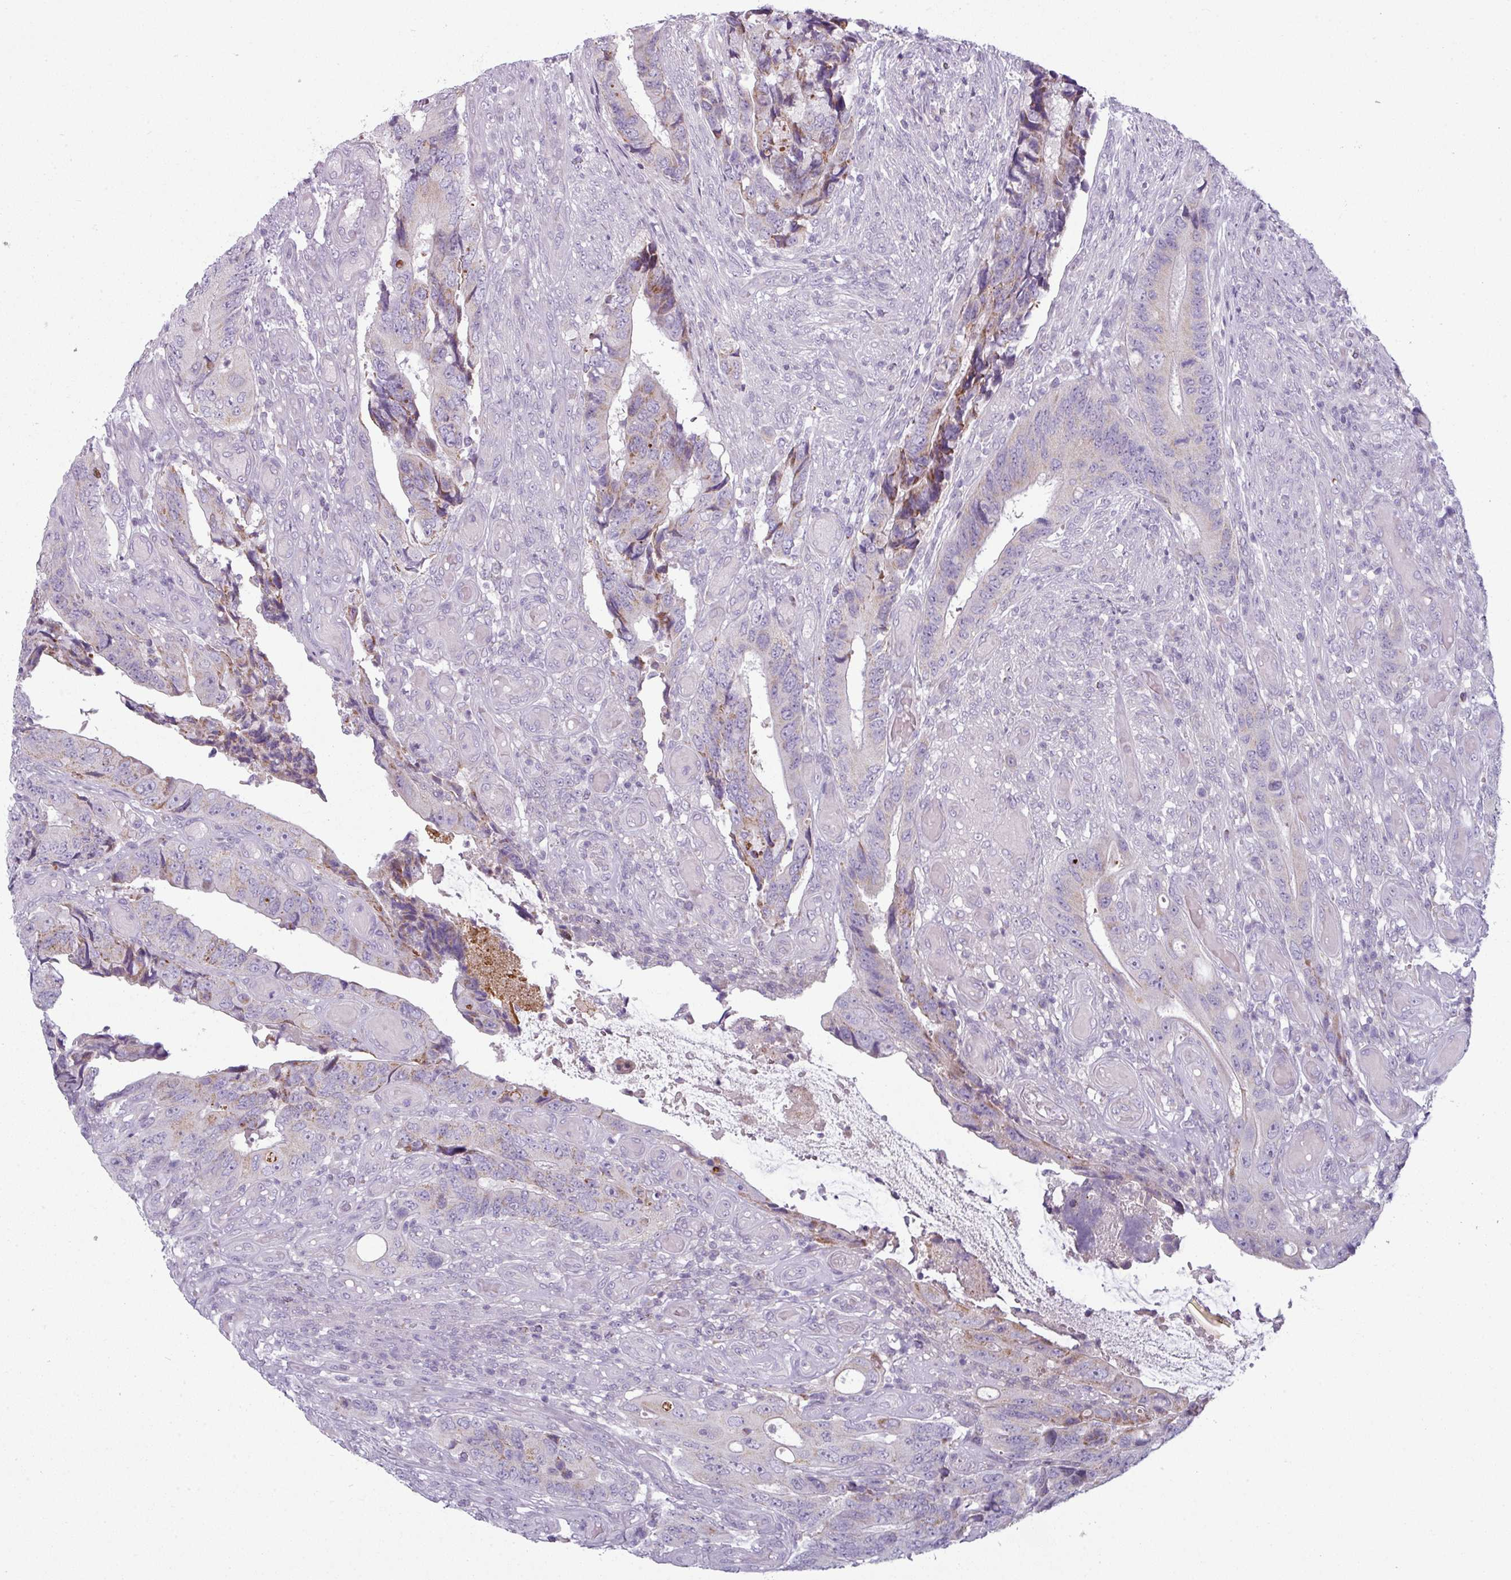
{"staining": {"intensity": "moderate", "quantity": "25%-75%", "location": "cytoplasmic/membranous"}, "tissue": "colorectal cancer", "cell_type": "Tumor cells", "image_type": "cancer", "snomed": [{"axis": "morphology", "description": "Adenocarcinoma, NOS"}, {"axis": "topography", "description": "Colon"}], "caption": "Adenocarcinoma (colorectal) tissue demonstrates moderate cytoplasmic/membranous positivity in about 25%-75% of tumor cells The protein is stained brown, and the nuclei are stained in blue (DAB (3,3'-diaminobenzidine) IHC with brightfield microscopy, high magnification).", "gene": "ZNF615", "patient": {"sex": "male", "age": 87}}